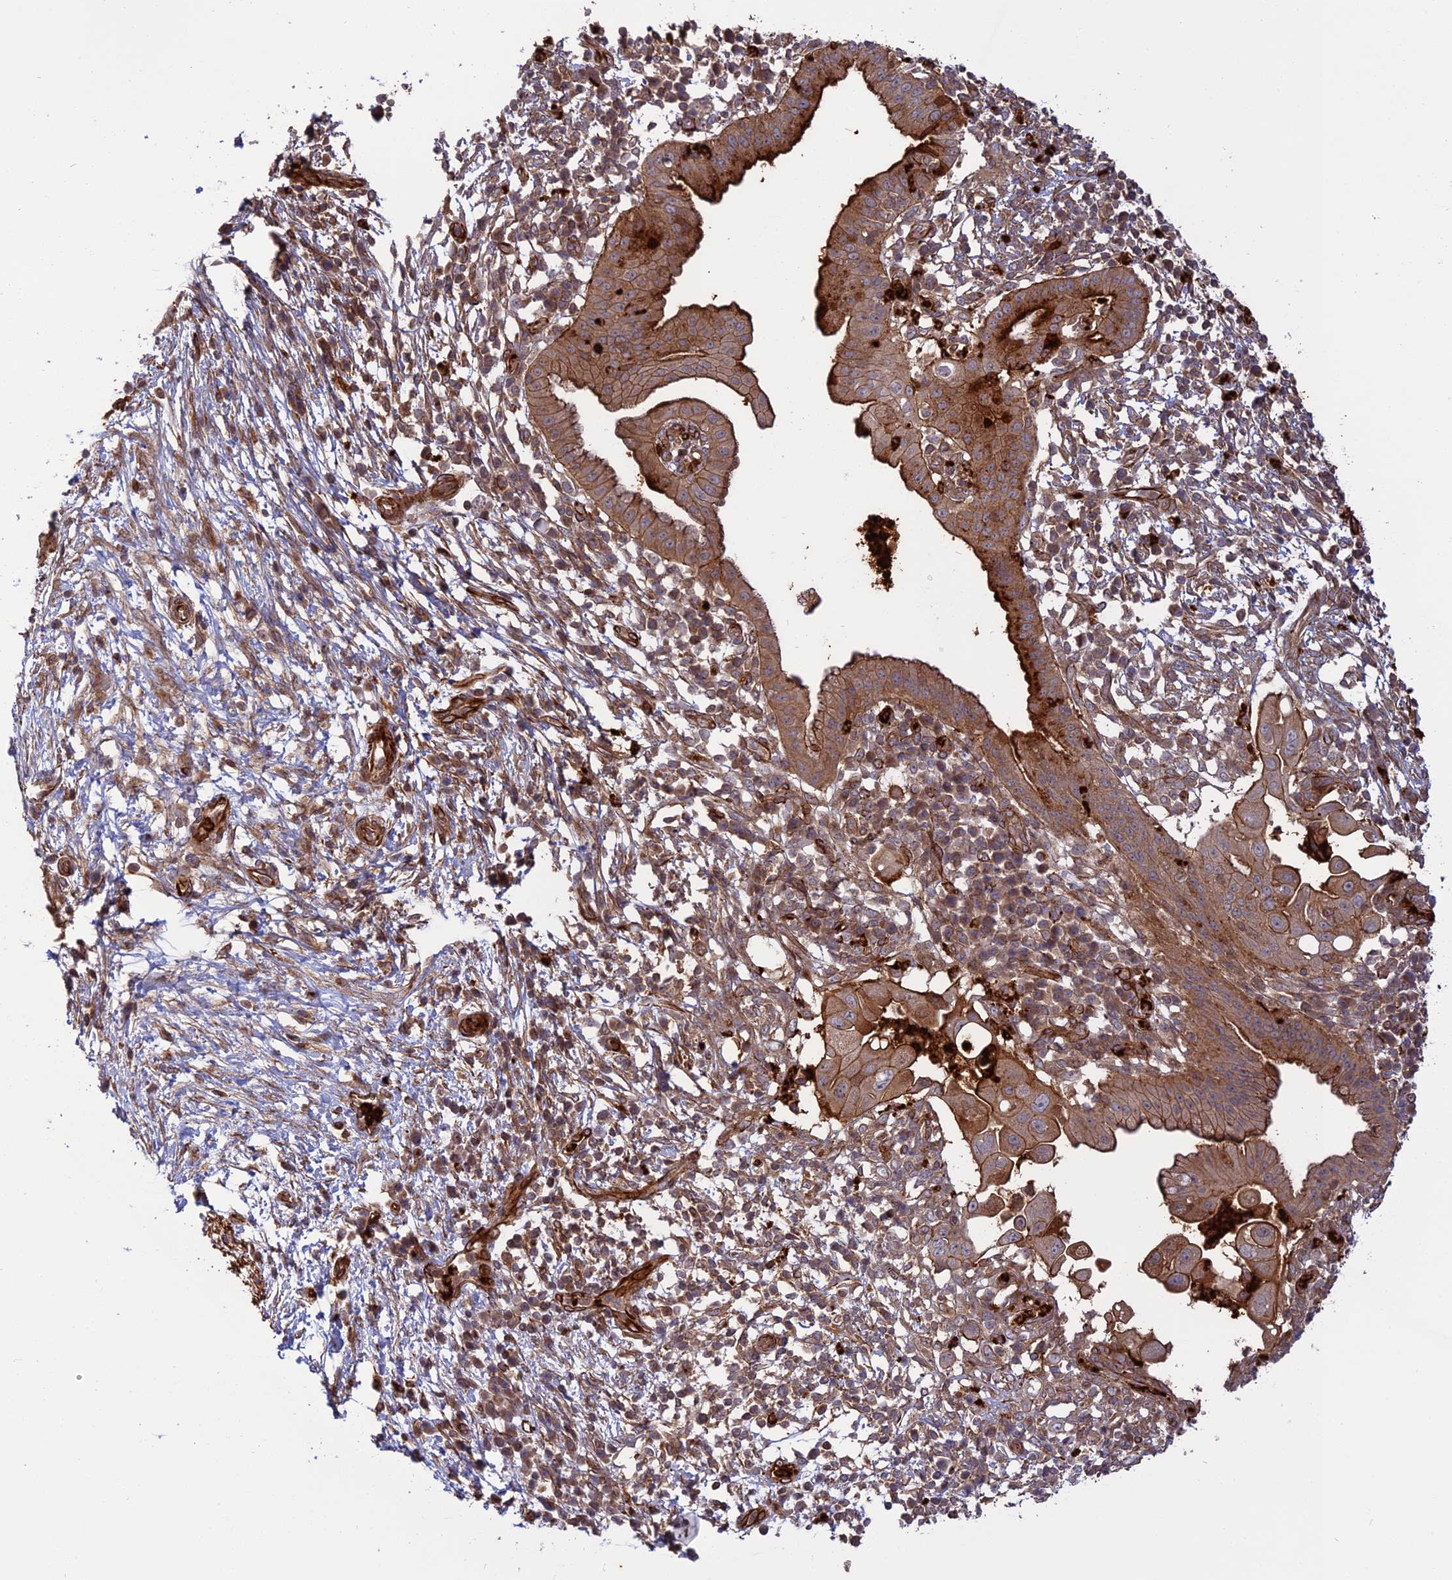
{"staining": {"intensity": "moderate", "quantity": ">75%", "location": "cytoplasmic/membranous"}, "tissue": "pancreatic cancer", "cell_type": "Tumor cells", "image_type": "cancer", "snomed": [{"axis": "morphology", "description": "Adenocarcinoma, NOS"}, {"axis": "topography", "description": "Pancreas"}], "caption": "Protein expression analysis of pancreatic adenocarcinoma displays moderate cytoplasmic/membranous positivity in about >75% of tumor cells.", "gene": "PHLDB3", "patient": {"sex": "male", "age": 68}}